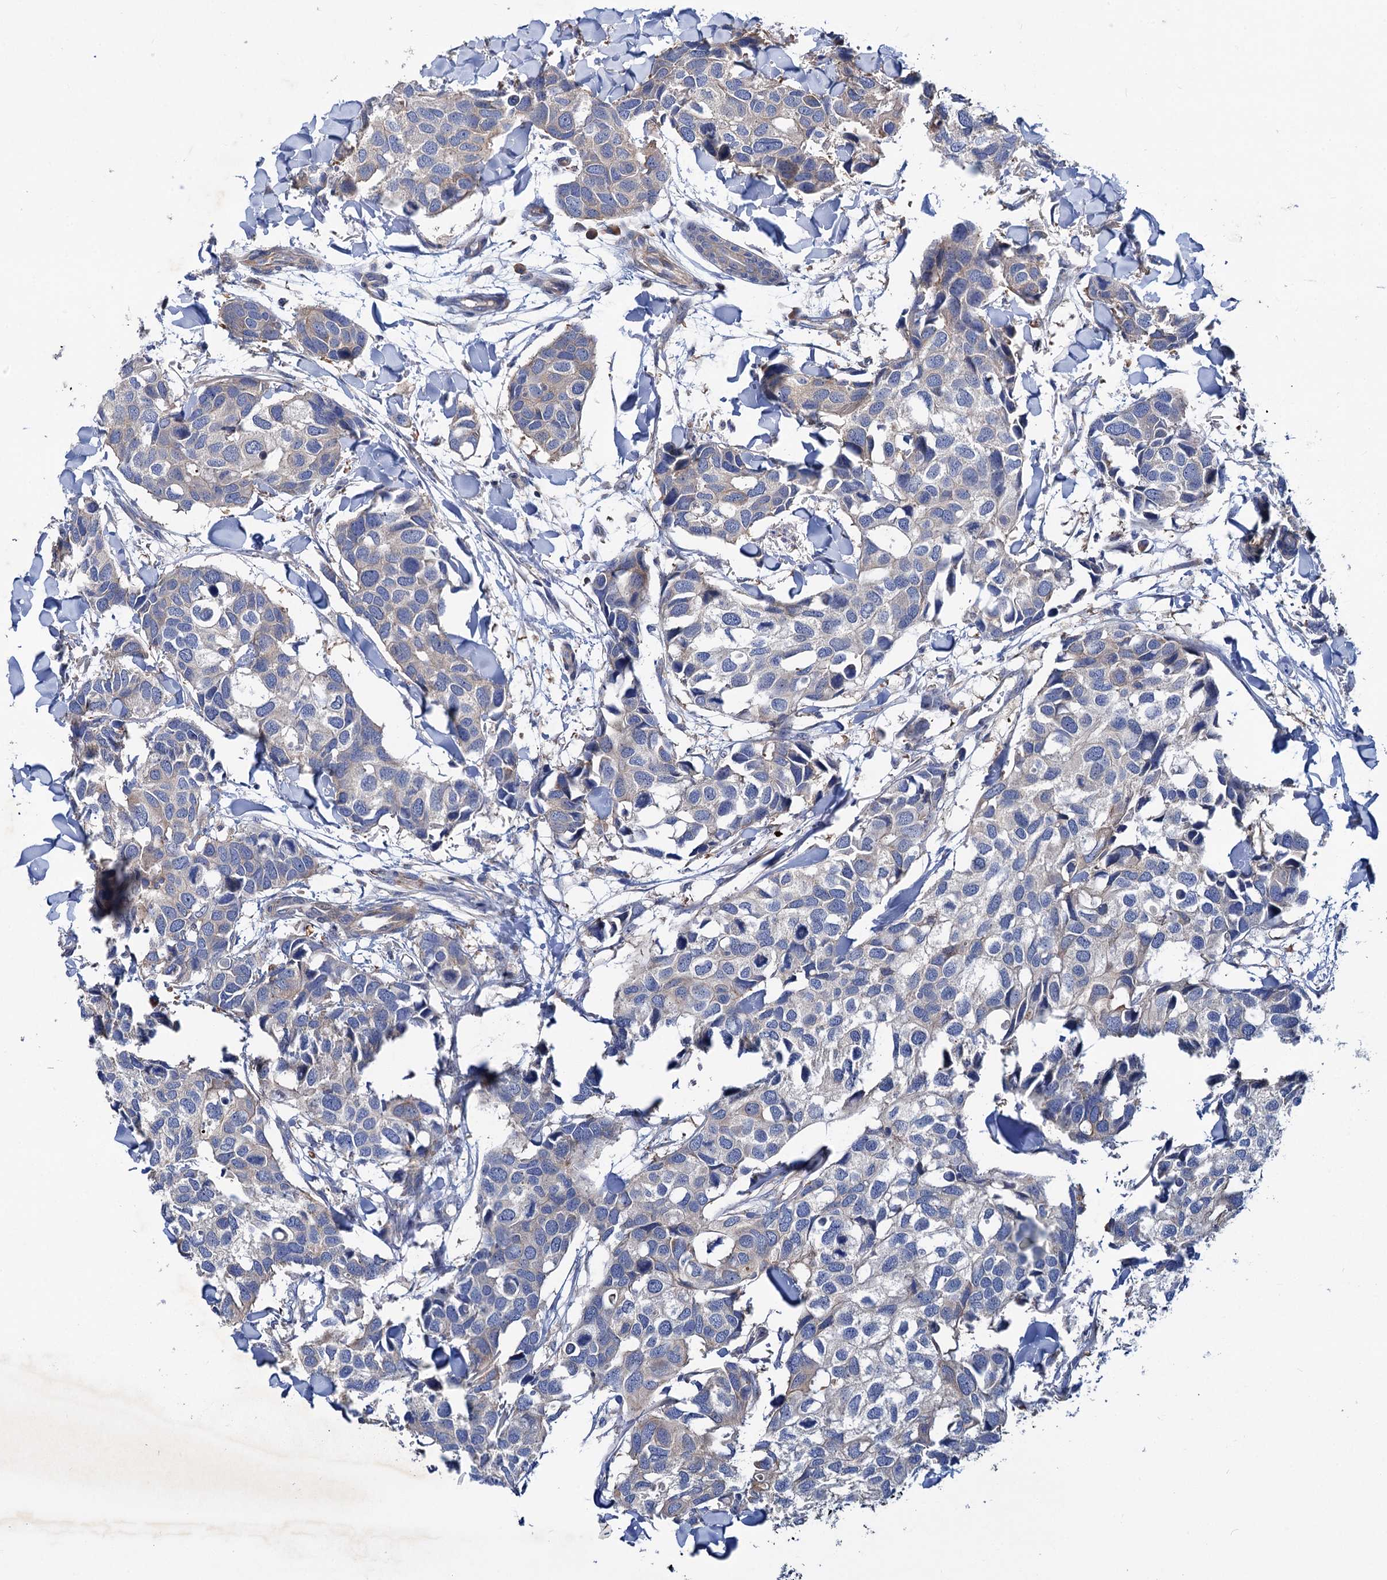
{"staining": {"intensity": "weak", "quantity": "<25%", "location": "cytoplasmic/membranous"}, "tissue": "breast cancer", "cell_type": "Tumor cells", "image_type": "cancer", "snomed": [{"axis": "morphology", "description": "Duct carcinoma"}, {"axis": "topography", "description": "Breast"}], "caption": "This is an IHC histopathology image of breast cancer (infiltrating ductal carcinoma). There is no positivity in tumor cells.", "gene": "TRIM55", "patient": {"sex": "female", "age": 83}}